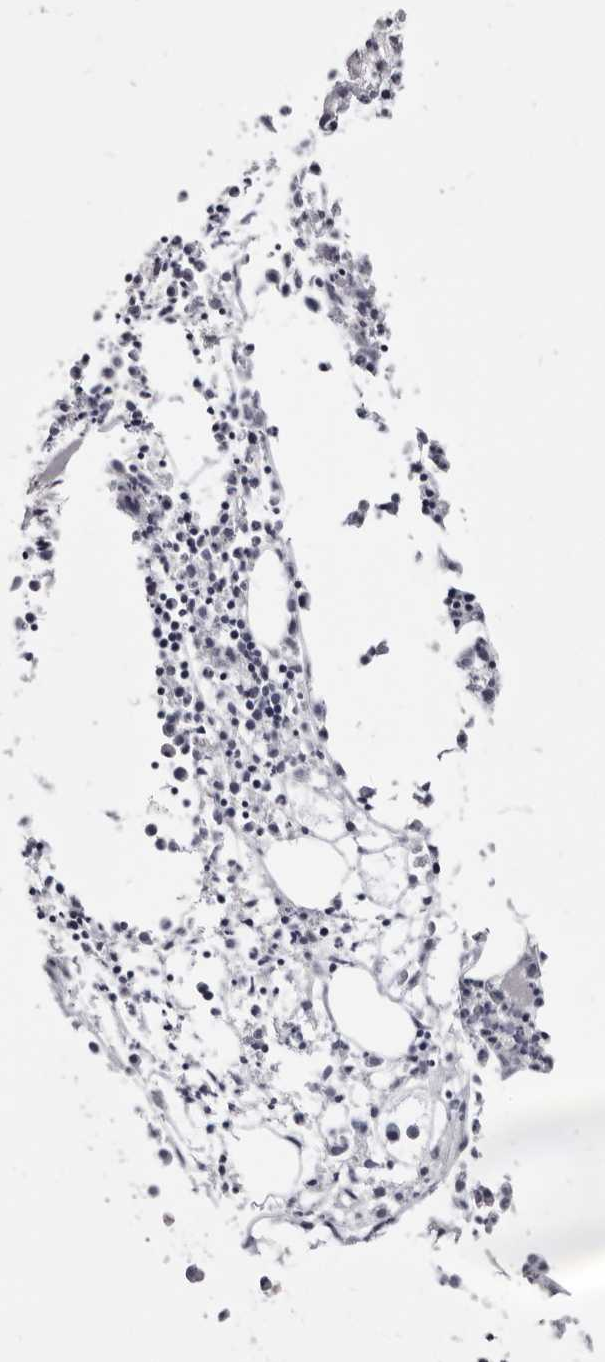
{"staining": {"intensity": "negative", "quantity": "none", "location": "none"}, "tissue": "bone marrow", "cell_type": "Hematopoietic cells", "image_type": "normal", "snomed": [{"axis": "morphology", "description": "Normal tissue, NOS"}, {"axis": "morphology", "description": "Inflammation, NOS"}, {"axis": "topography", "description": "Bone marrow"}], "caption": "This is a histopathology image of immunohistochemistry staining of normal bone marrow, which shows no positivity in hematopoietic cells. Nuclei are stained in blue.", "gene": "CGN", "patient": {"sex": "female", "age": 62}}